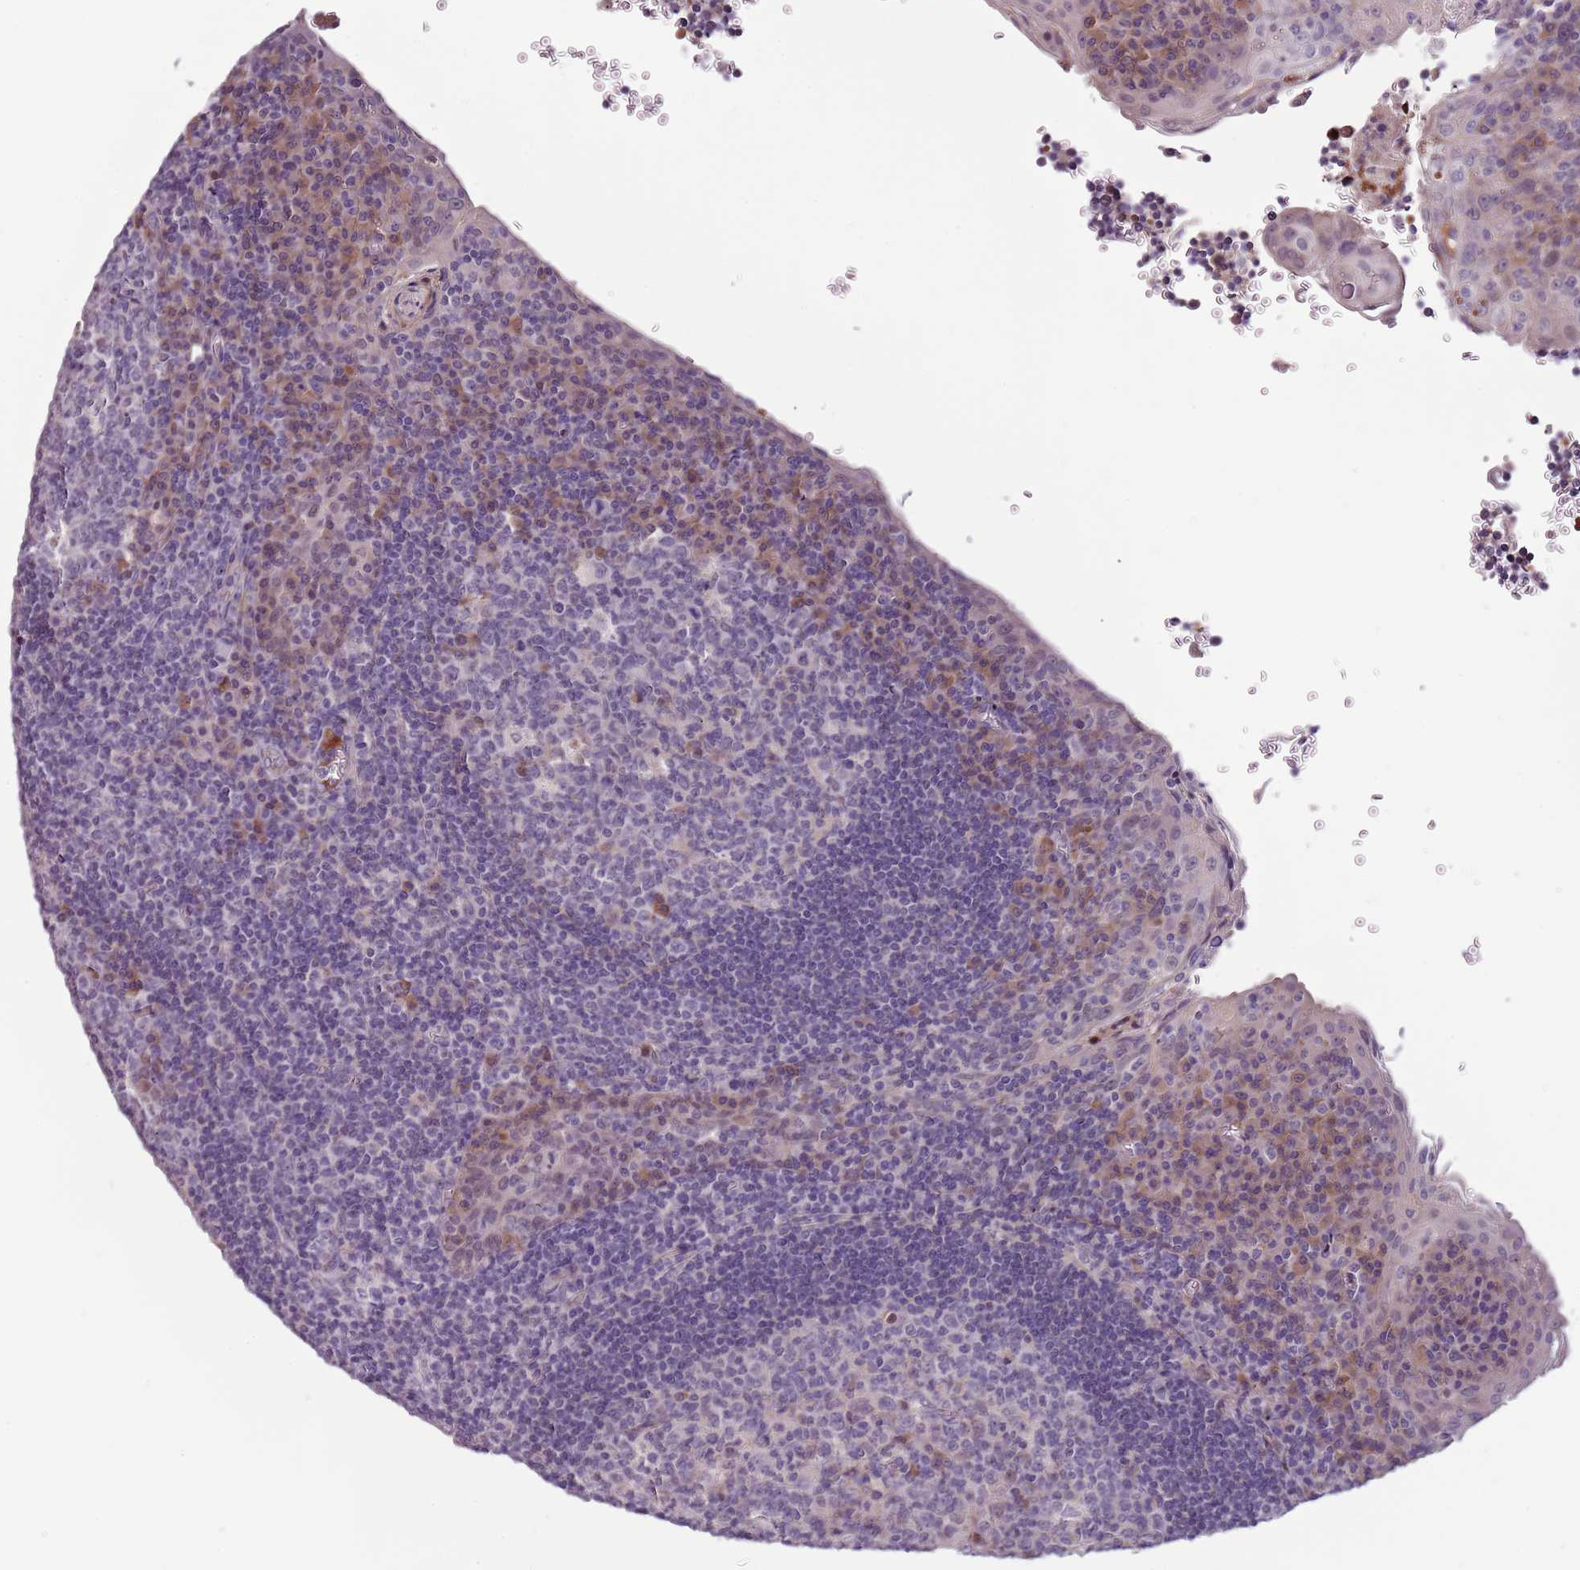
{"staining": {"intensity": "moderate", "quantity": "<25%", "location": "cytoplasmic/membranous"}, "tissue": "tonsil", "cell_type": "Germinal center cells", "image_type": "normal", "snomed": [{"axis": "morphology", "description": "Normal tissue, NOS"}, {"axis": "topography", "description": "Tonsil"}], "caption": "Protein staining of benign tonsil displays moderate cytoplasmic/membranous expression in approximately <25% of germinal center cells. (DAB = brown stain, brightfield microscopy at high magnification).", "gene": "NKX2", "patient": {"sex": "male", "age": 17}}